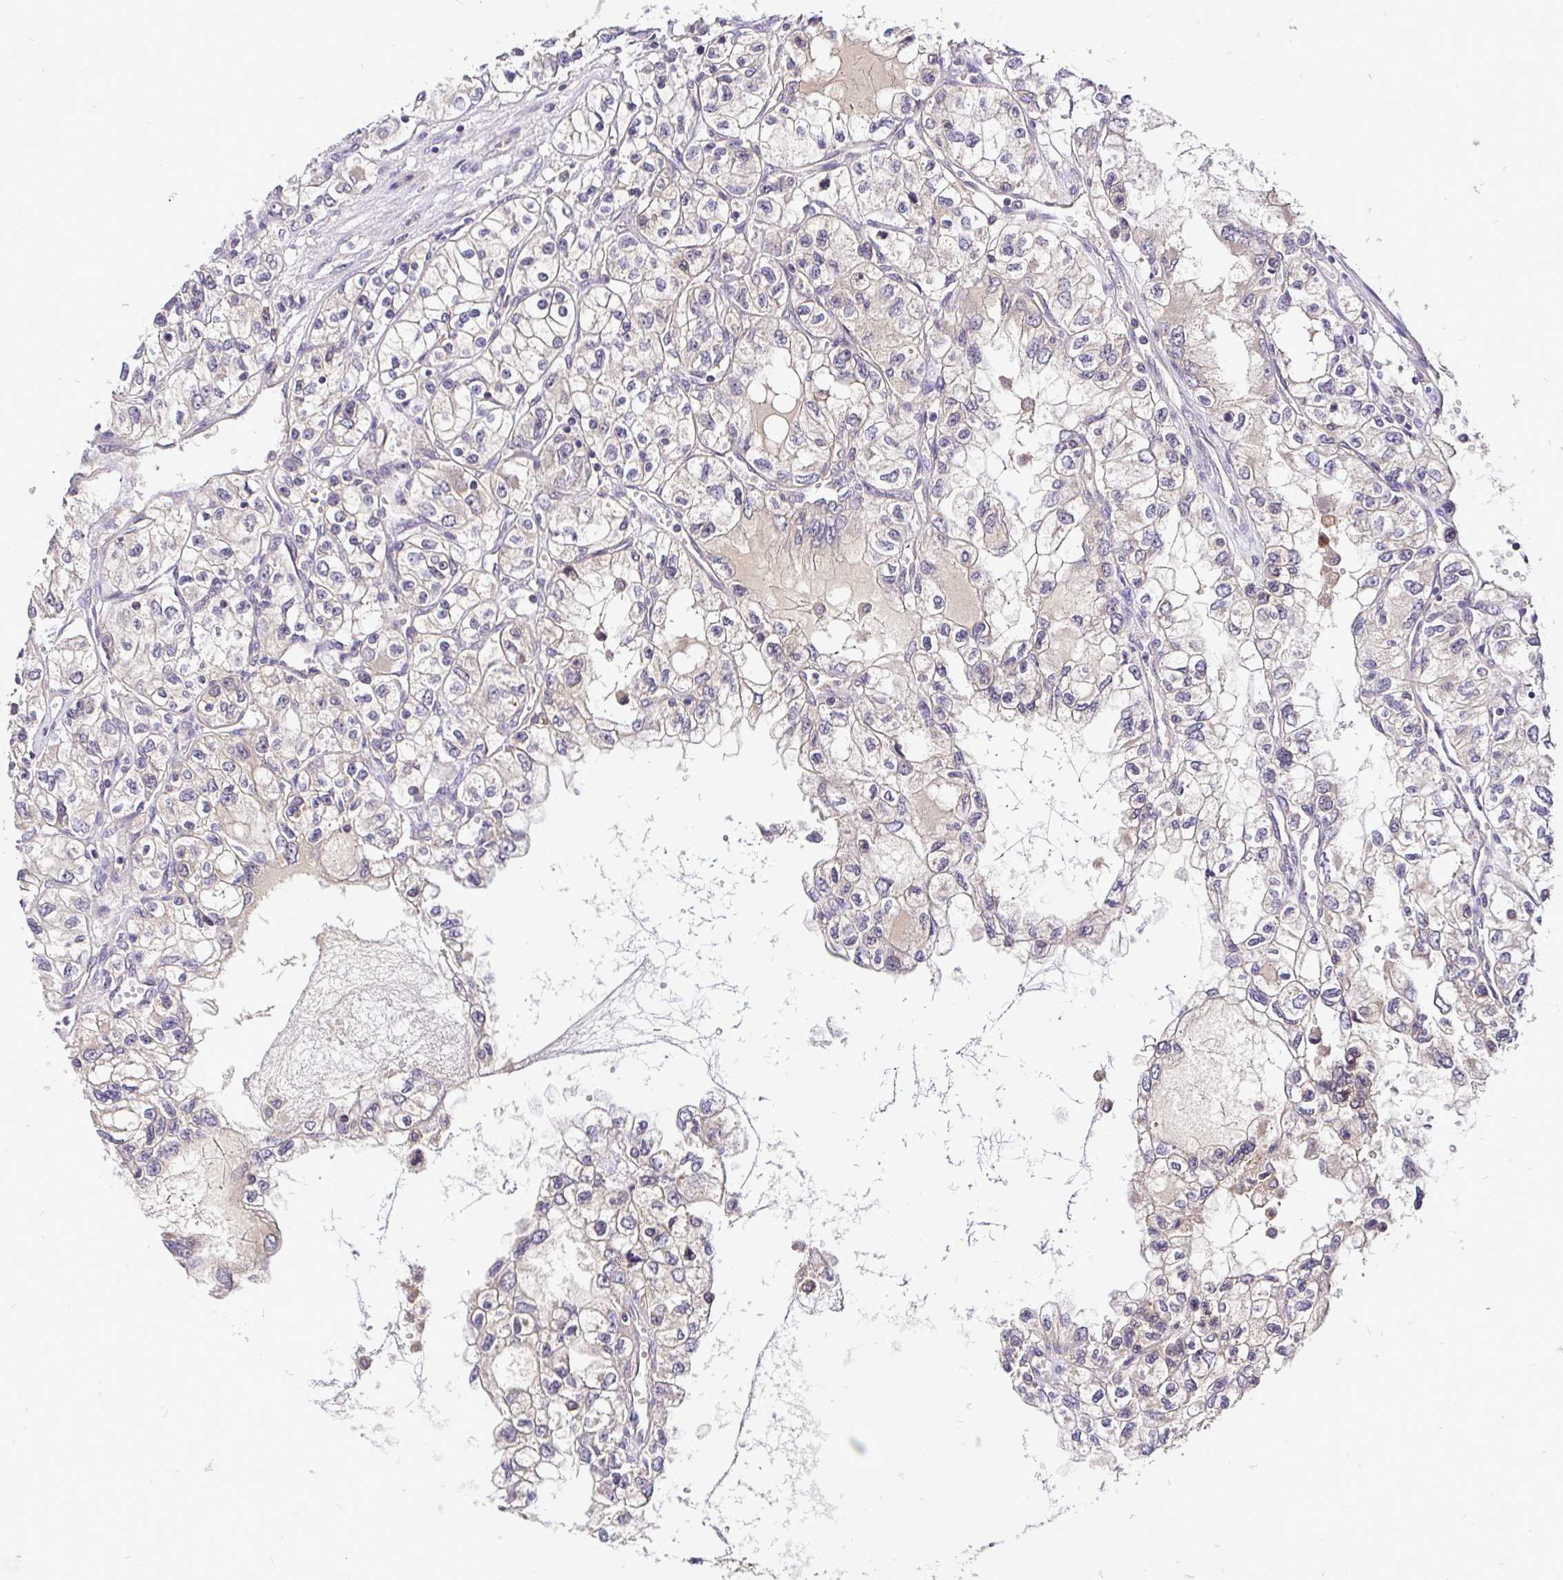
{"staining": {"intensity": "negative", "quantity": "none", "location": "none"}, "tissue": "renal cancer", "cell_type": "Tumor cells", "image_type": "cancer", "snomed": [{"axis": "morphology", "description": "Adenocarcinoma, NOS"}, {"axis": "topography", "description": "Kidney"}], "caption": "The immunohistochemistry (IHC) image has no significant positivity in tumor cells of adenocarcinoma (renal) tissue.", "gene": "UBE2M", "patient": {"sex": "female", "age": 59}}